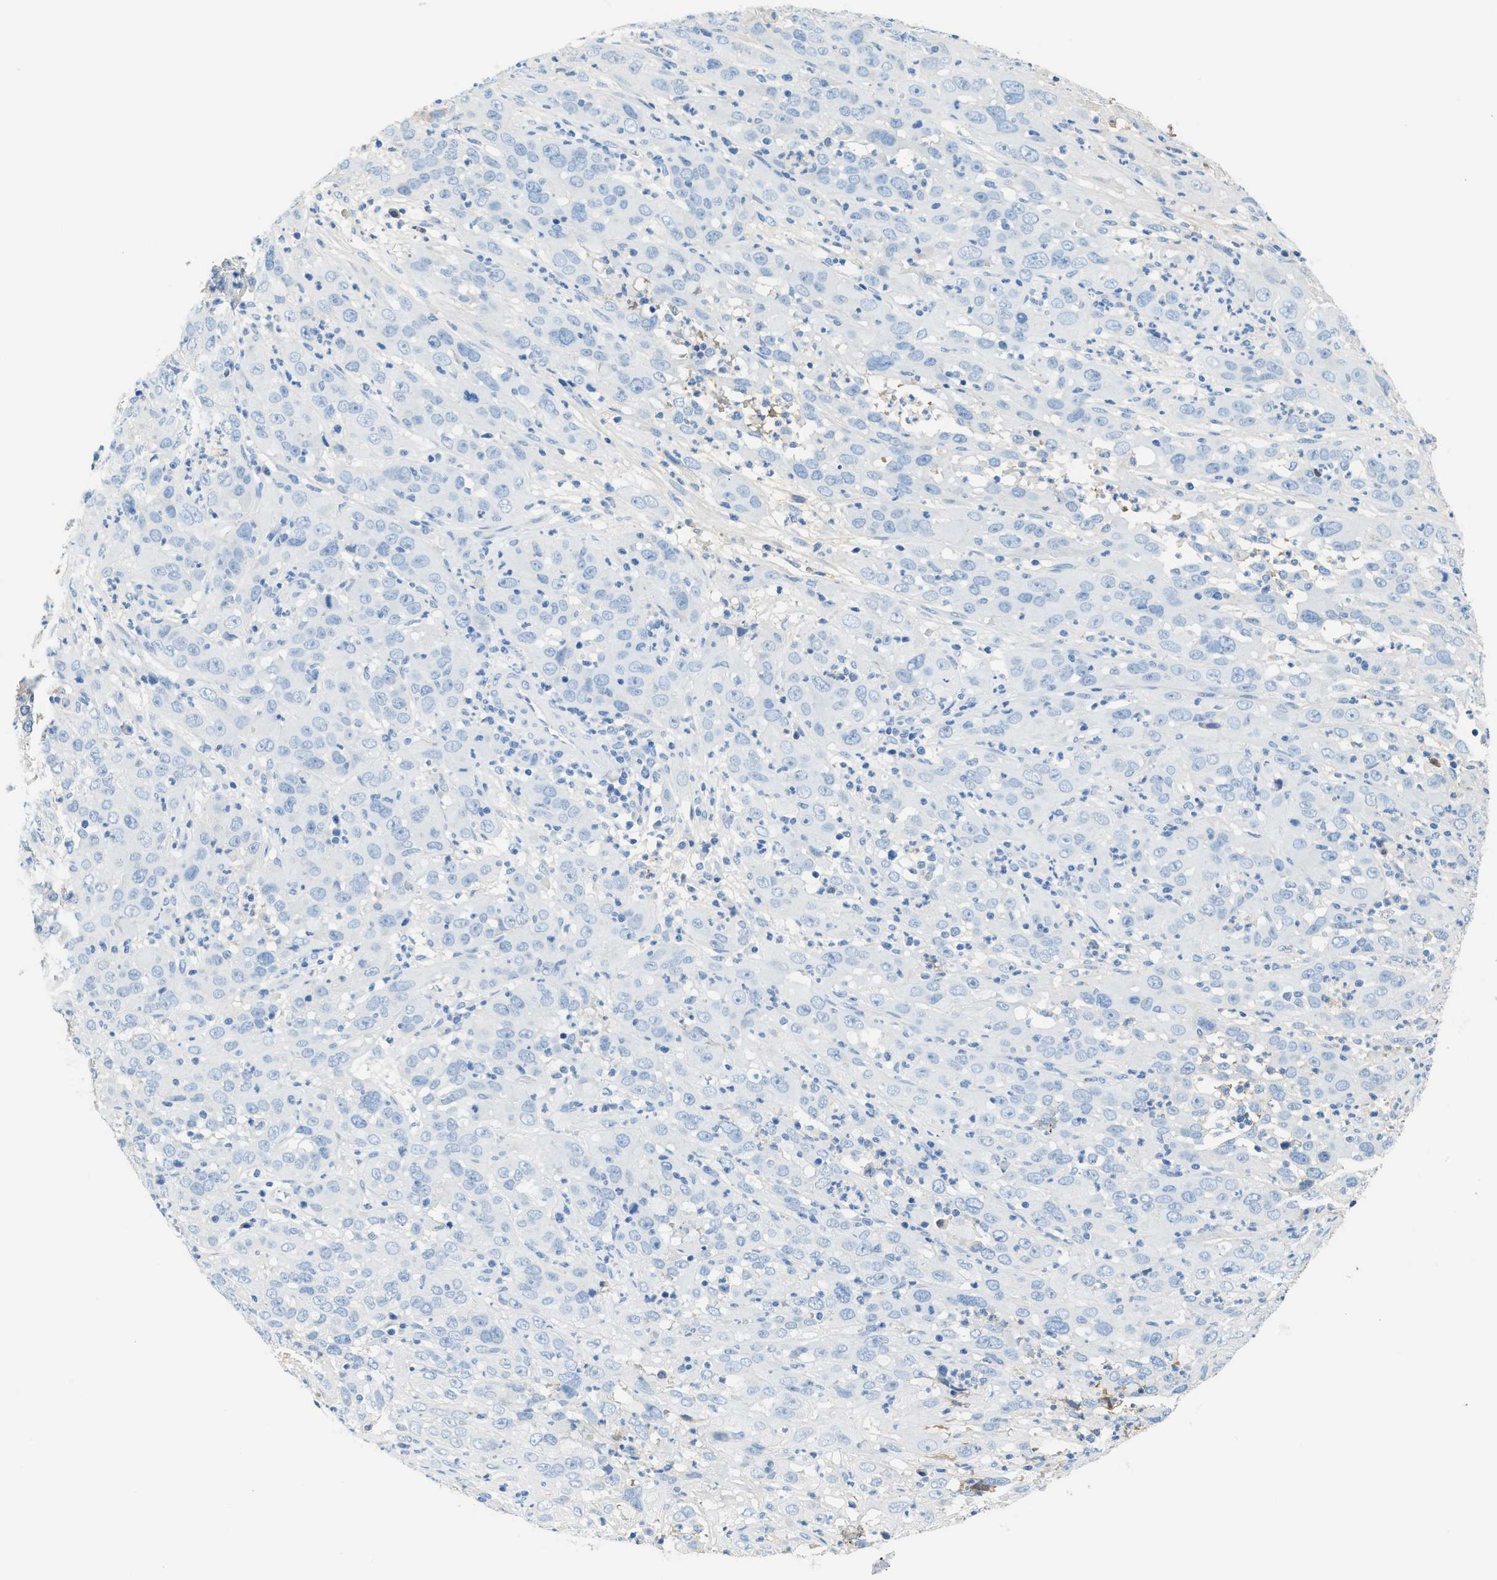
{"staining": {"intensity": "negative", "quantity": "none", "location": "none"}, "tissue": "cervical cancer", "cell_type": "Tumor cells", "image_type": "cancer", "snomed": [{"axis": "morphology", "description": "Squamous cell carcinoma, NOS"}, {"axis": "topography", "description": "Cervix"}], "caption": "Immunohistochemical staining of cervical cancer shows no significant expression in tumor cells. (DAB (3,3'-diaminobenzidine) immunohistochemistry (IHC) visualized using brightfield microscopy, high magnification).", "gene": "CFI", "patient": {"sex": "female", "age": 32}}